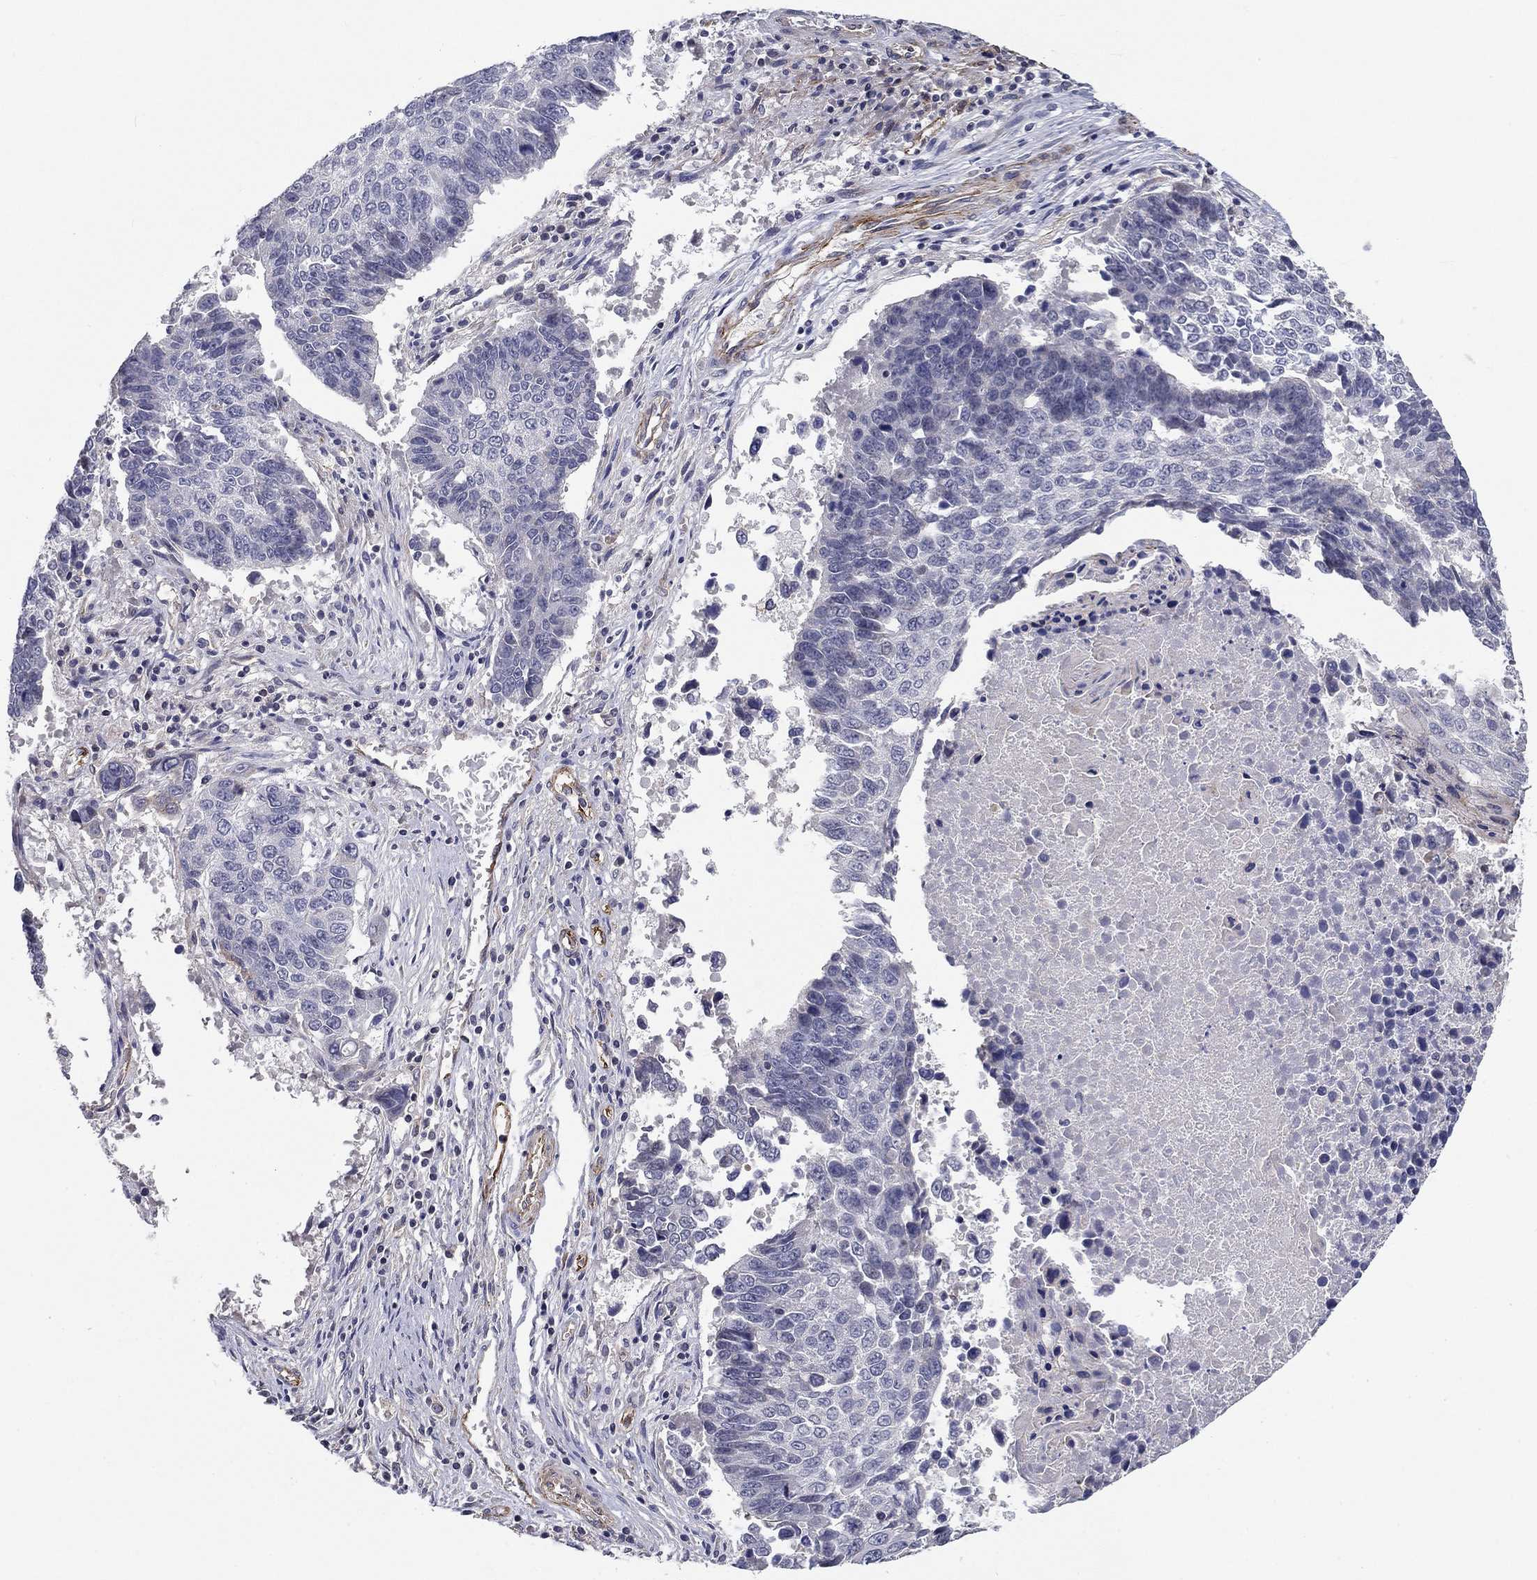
{"staining": {"intensity": "negative", "quantity": "none", "location": "none"}, "tissue": "lung cancer", "cell_type": "Tumor cells", "image_type": "cancer", "snomed": [{"axis": "morphology", "description": "Squamous cell carcinoma, NOS"}, {"axis": "topography", "description": "Lung"}], "caption": "Tumor cells are negative for brown protein staining in lung cancer.", "gene": "SYNC", "patient": {"sex": "male", "age": 73}}